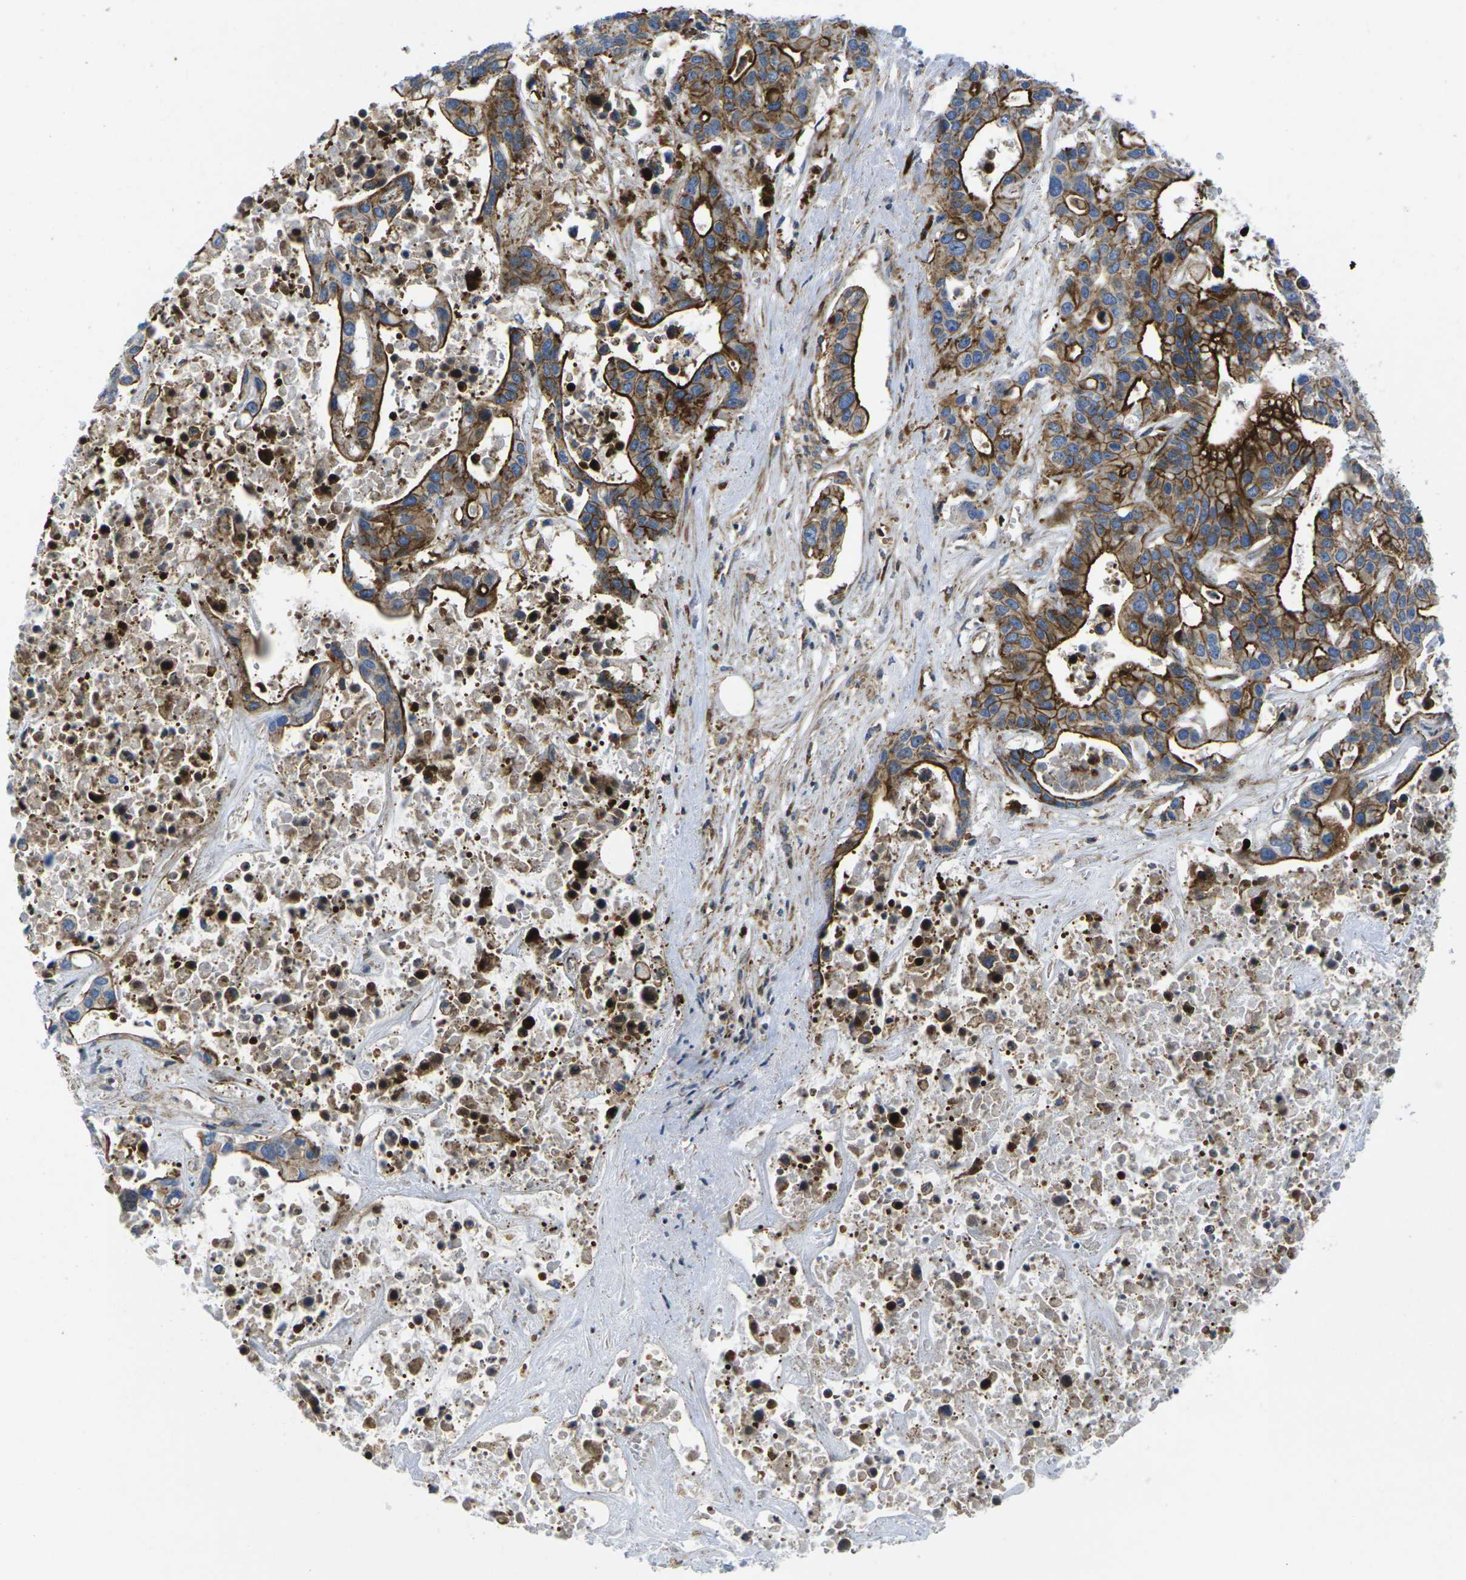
{"staining": {"intensity": "strong", "quantity": ">75%", "location": "cytoplasmic/membranous"}, "tissue": "liver cancer", "cell_type": "Tumor cells", "image_type": "cancer", "snomed": [{"axis": "morphology", "description": "Cholangiocarcinoma"}, {"axis": "topography", "description": "Liver"}], "caption": "Tumor cells reveal high levels of strong cytoplasmic/membranous expression in about >75% of cells in cholangiocarcinoma (liver). Using DAB (brown) and hematoxylin (blue) stains, captured at high magnification using brightfield microscopy.", "gene": "IQGAP1", "patient": {"sex": "female", "age": 65}}